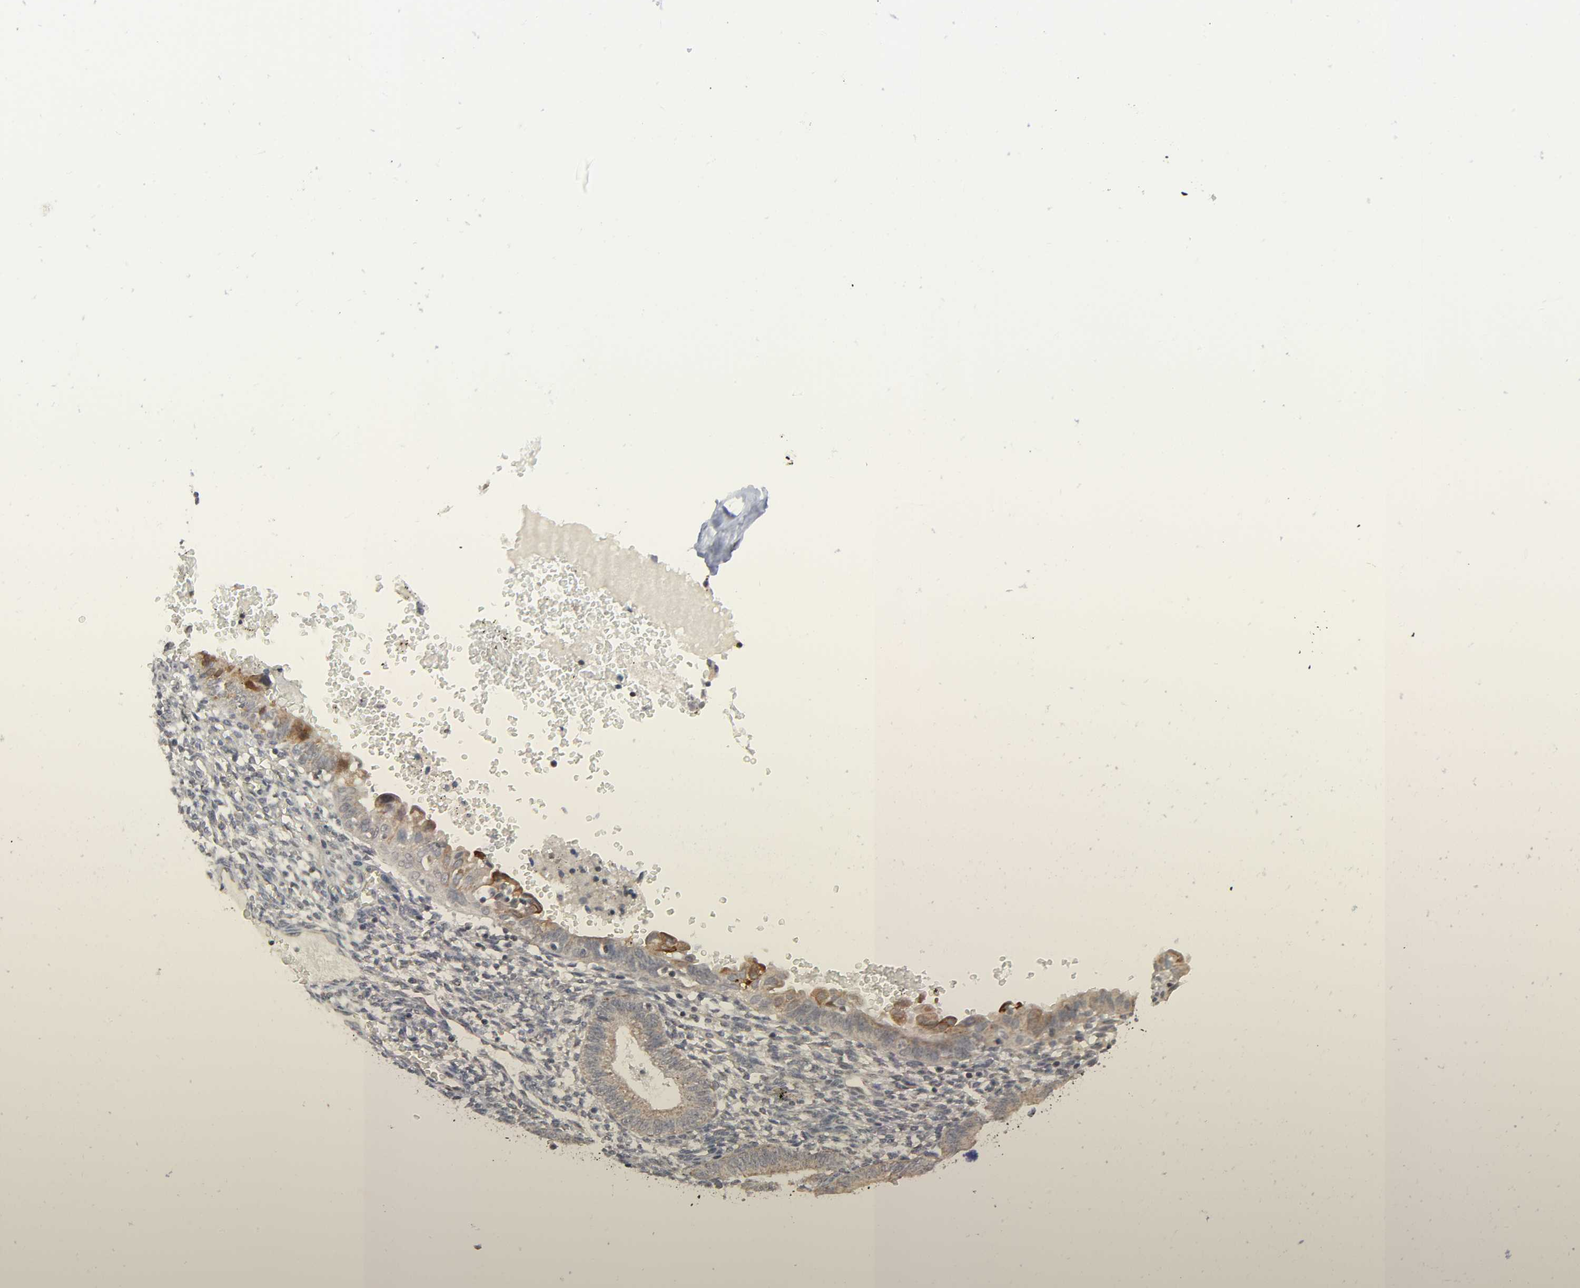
{"staining": {"intensity": "weak", "quantity": "<25%", "location": "cytoplasmic/membranous"}, "tissue": "endometrium", "cell_type": "Cells in endometrial stroma", "image_type": "normal", "snomed": [{"axis": "morphology", "description": "Normal tissue, NOS"}, {"axis": "topography", "description": "Endometrium"}], "caption": "The histopathology image demonstrates no staining of cells in endometrial stroma in unremarkable endometrium. (DAB (3,3'-diaminobenzidine) IHC visualized using brightfield microscopy, high magnification).", "gene": "AUH", "patient": {"sex": "female", "age": 61}}